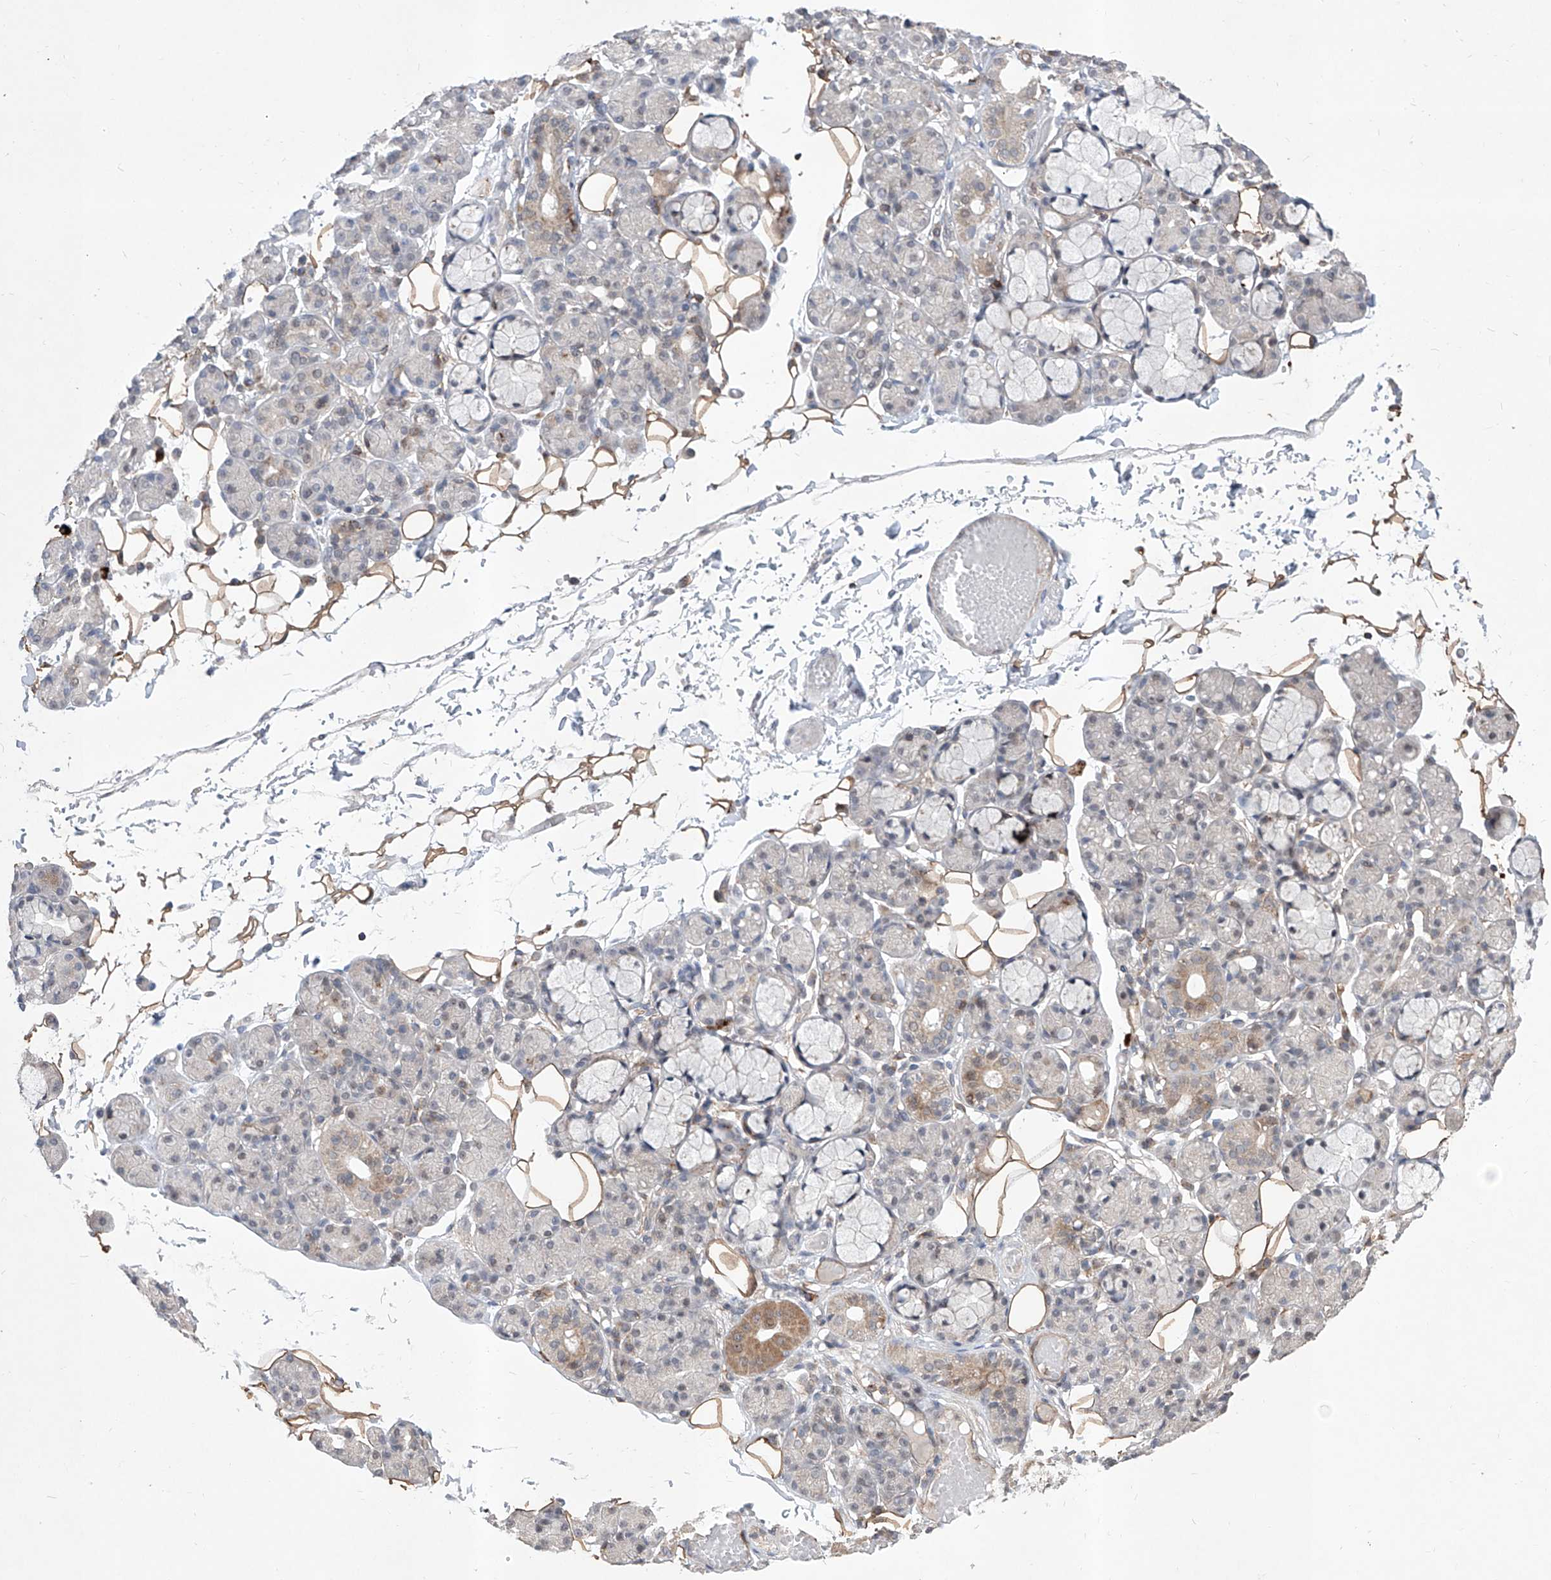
{"staining": {"intensity": "moderate", "quantity": "<25%", "location": "cytoplasmic/membranous,nuclear"}, "tissue": "salivary gland", "cell_type": "Glandular cells", "image_type": "normal", "snomed": [{"axis": "morphology", "description": "Normal tissue, NOS"}, {"axis": "topography", "description": "Salivary gland"}], "caption": "Protein staining of unremarkable salivary gland exhibits moderate cytoplasmic/membranous,nuclear expression in approximately <25% of glandular cells.", "gene": "ZBTB48", "patient": {"sex": "male", "age": 63}}